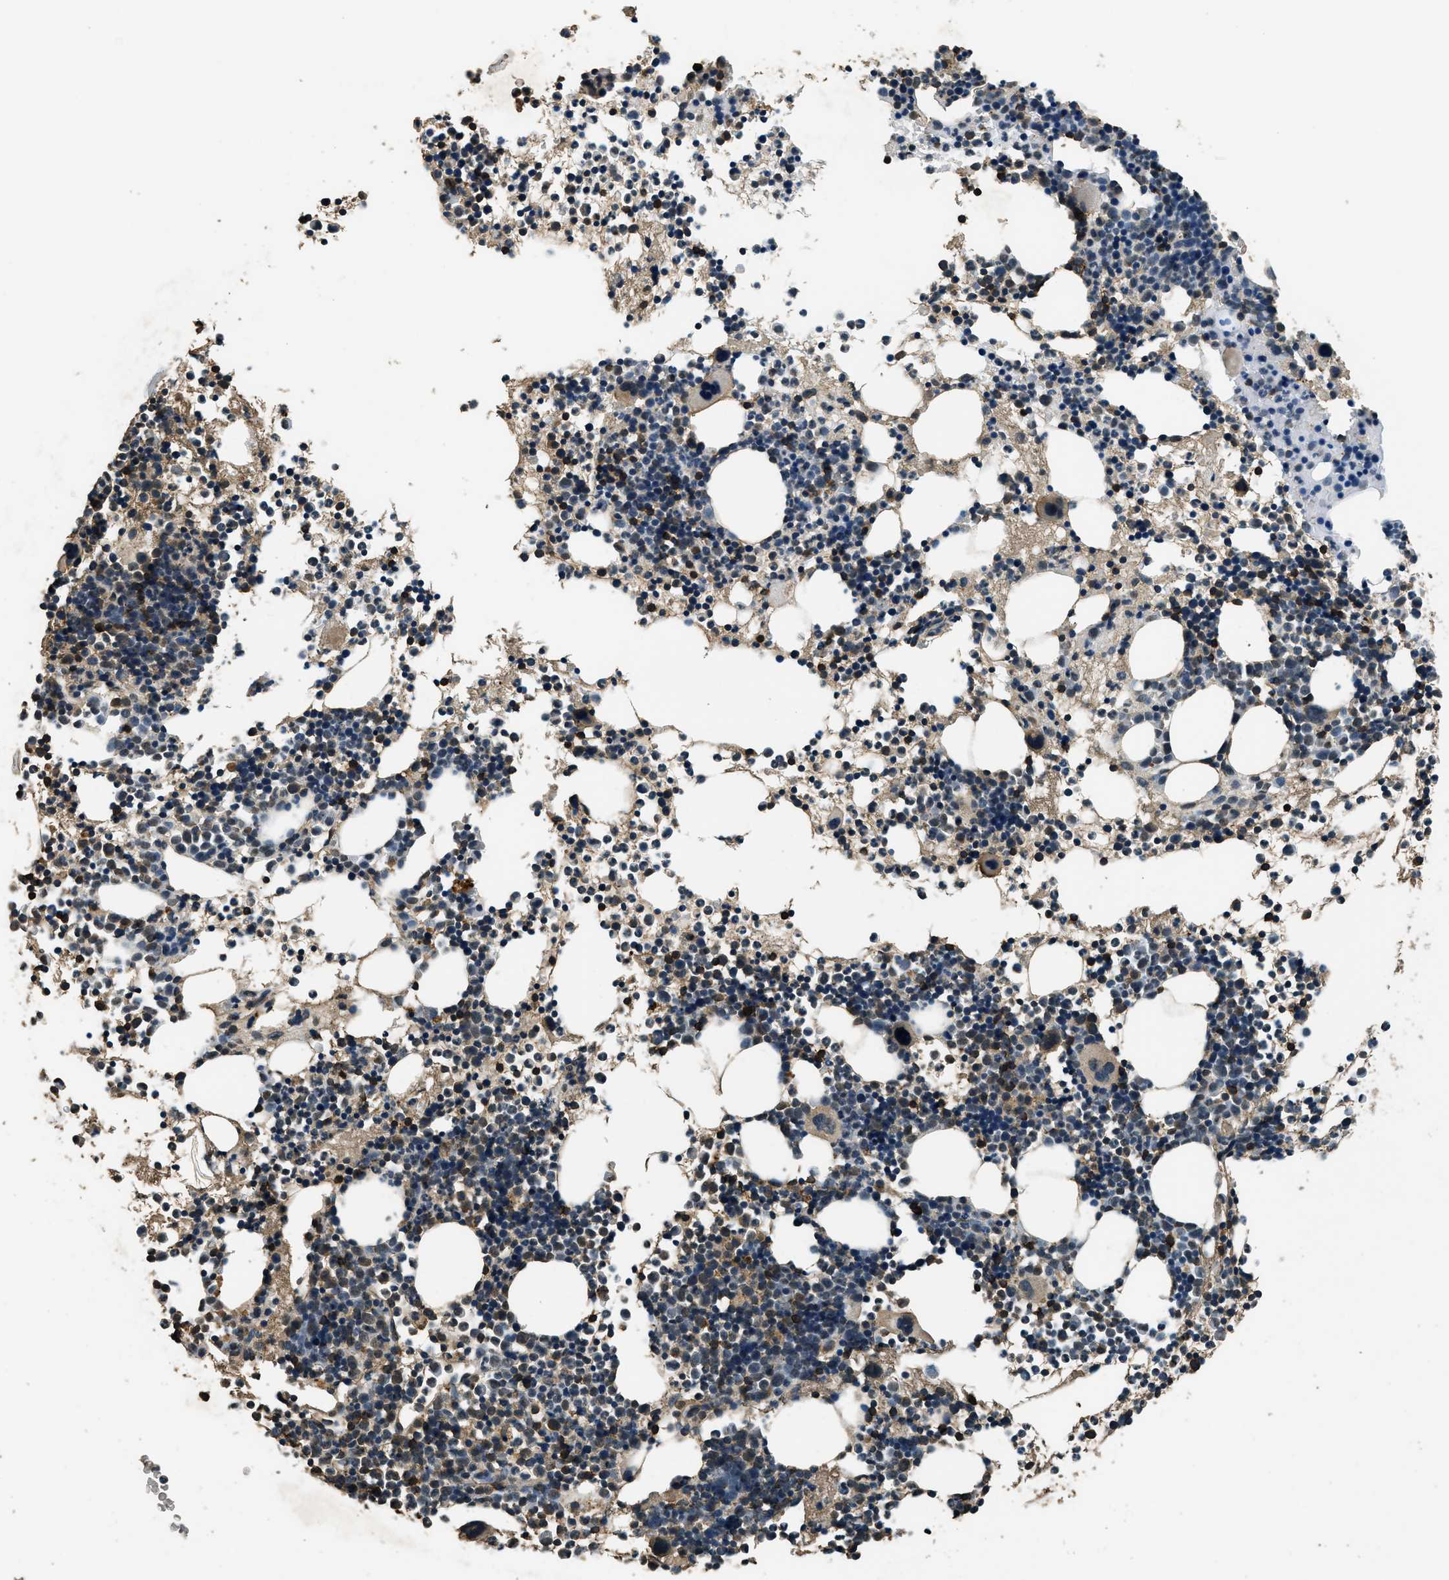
{"staining": {"intensity": "moderate", "quantity": "25%-75%", "location": "cytoplasmic/membranous"}, "tissue": "bone marrow", "cell_type": "Hematopoietic cells", "image_type": "normal", "snomed": [{"axis": "morphology", "description": "Normal tissue, NOS"}, {"axis": "morphology", "description": "Inflammation, NOS"}, {"axis": "topography", "description": "Bone marrow"}], "caption": "Immunohistochemistry (IHC) image of normal bone marrow: human bone marrow stained using IHC exhibits medium levels of moderate protein expression localized specifically in the cytoplasmic/membranous of hematopoietic cells, appearing as a cytoplasmic/membranous brown color.", "gene": "SALL3", "patient": {"sex": "female", "age": 61}}